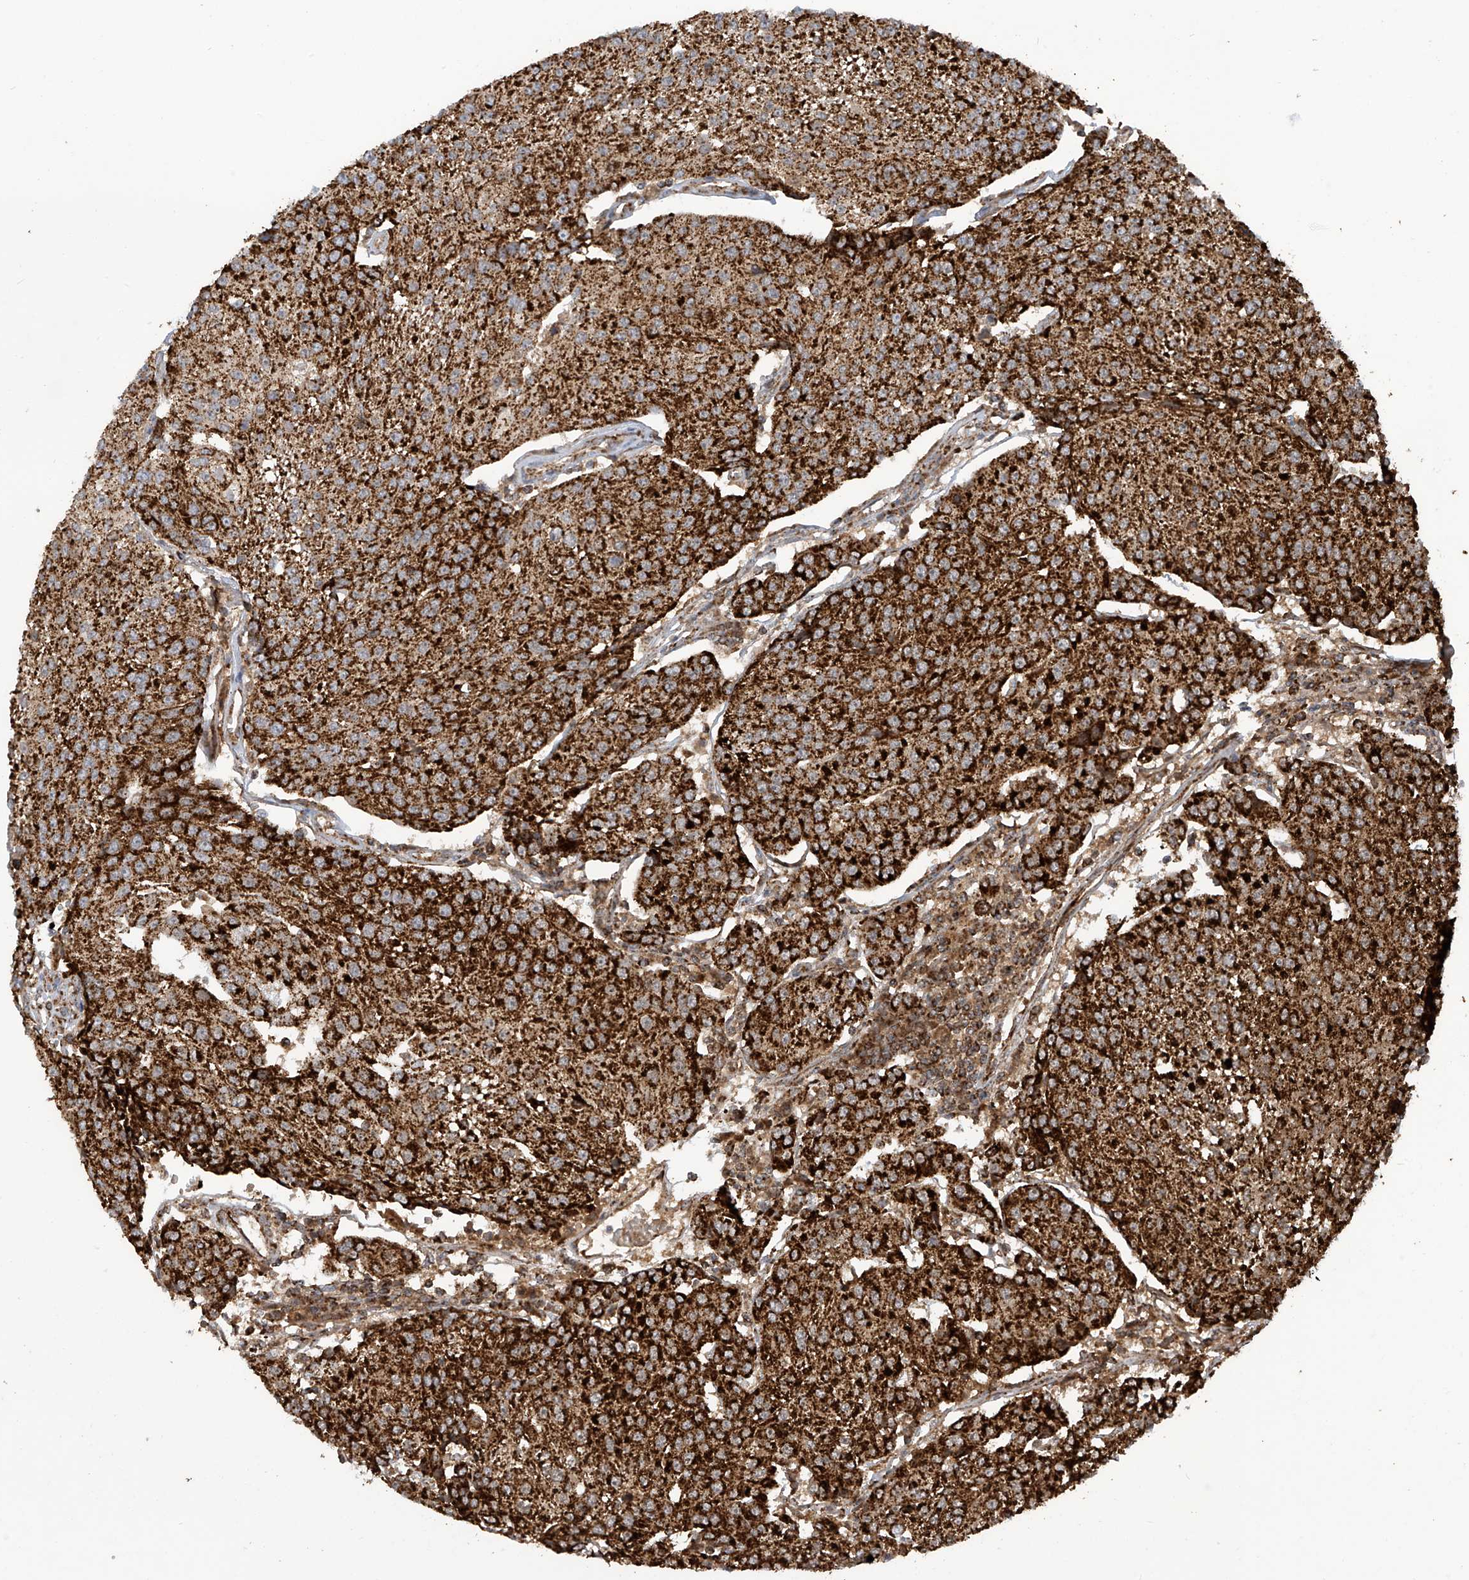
{"staining": {"intensity": "strong", "quantity": ">75%", "location": "cytoplasmic/membranous"}, "tissue": "urothelial cancer", "cell_type": "Tumor cells", "image_type": "cancer", "snomed": [{"axis": "morphology", "description": "Urothelial carcinoma, High grade"}, {"axis": "topography", "description": "Urinary bladder"}], "caption": "Immunohistochemistry photomicrograph of neoplastic tissue: human urothelial cancer stained using immunohistochemistry demonstrates high levels of strong protein expression localized specifically in the cytoplasmic/membranous of tumor cells, appearing as a cytoplasmic/membranous brown color.", "gene": "COX10", "patient": {"sex": "female", "age": 85}}